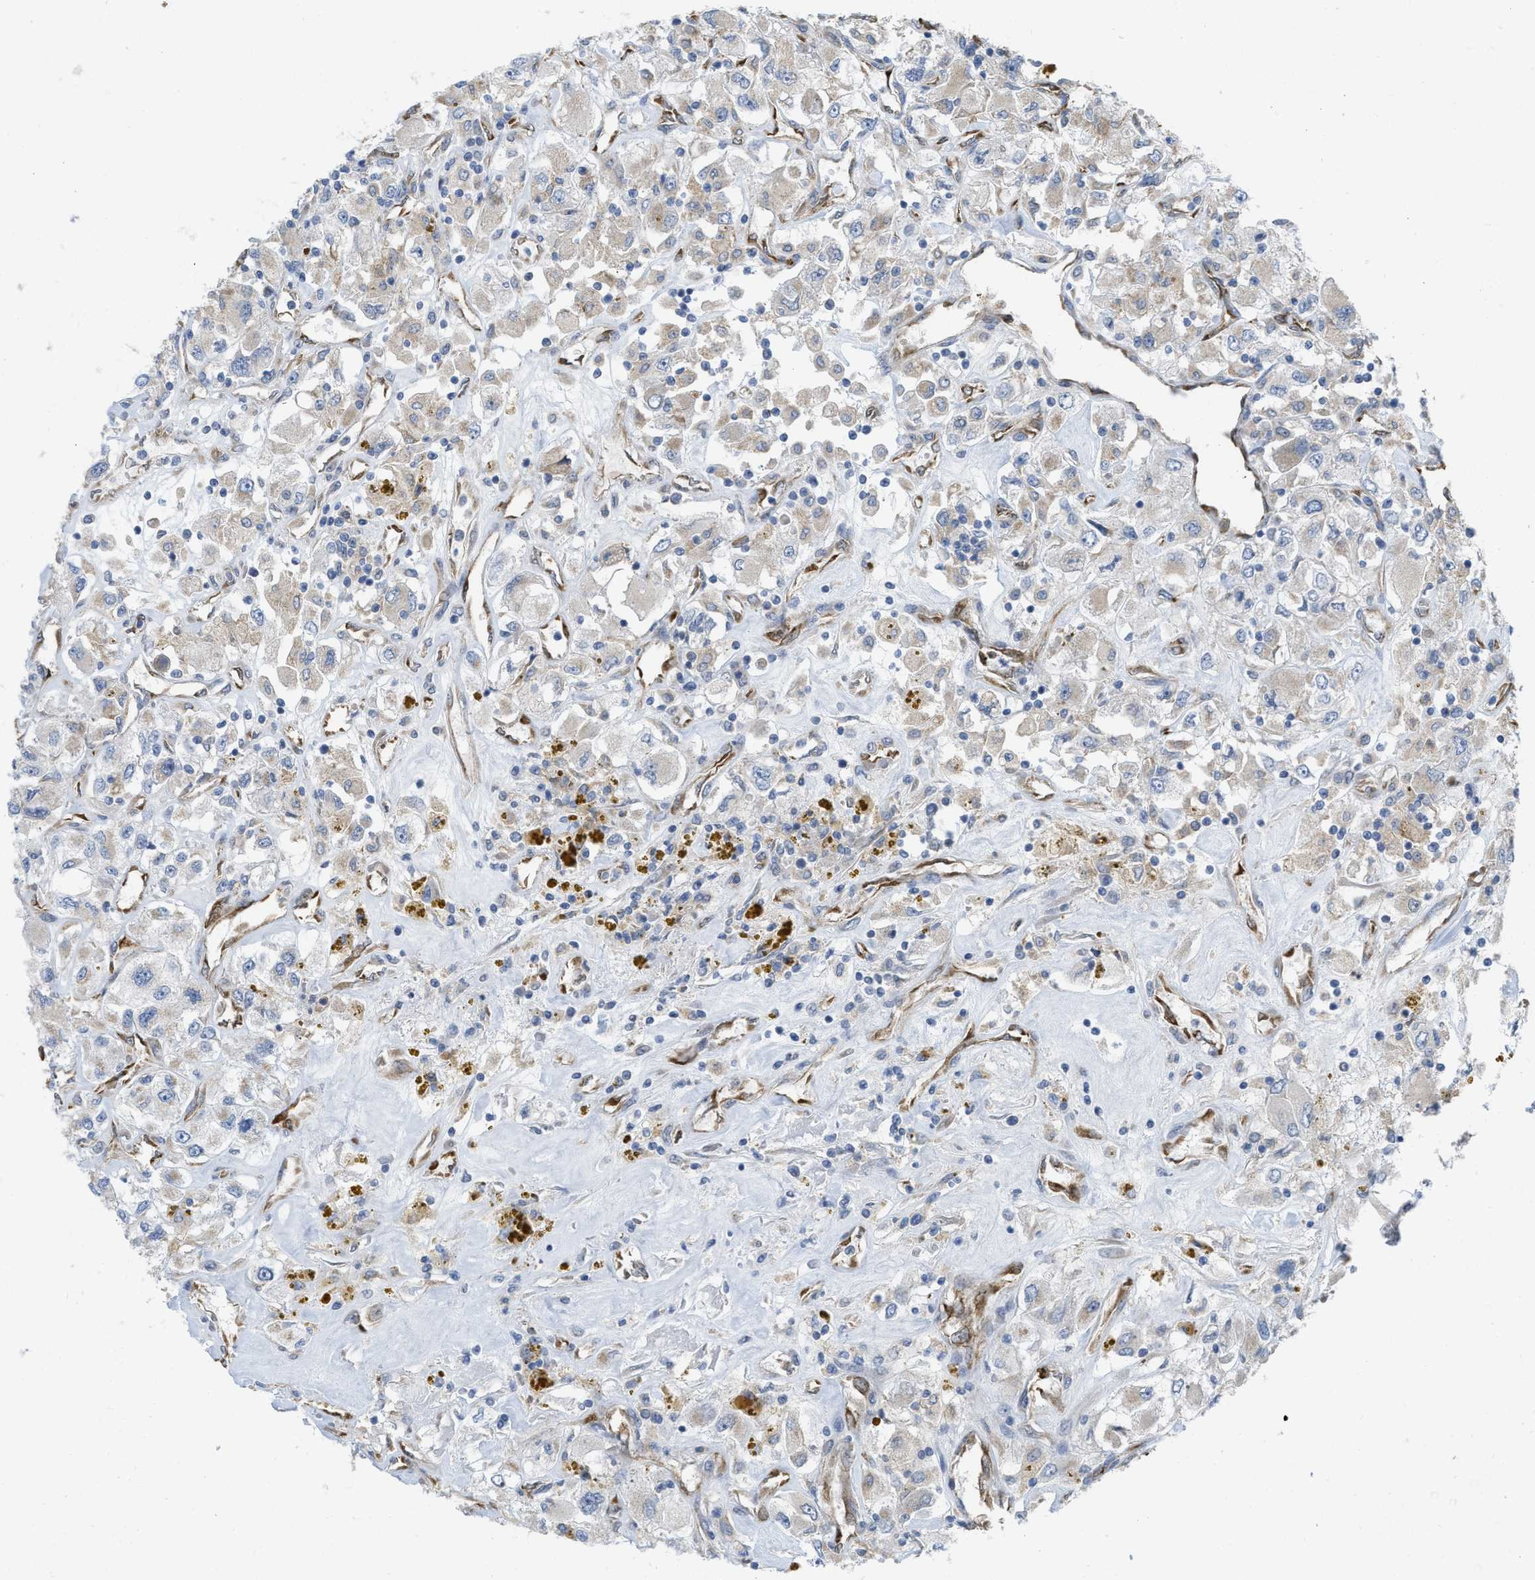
{"staining": {"intensity": "weak", "quantity": "<25%", "location": "cytoplasmic/membranous"}, "tissue": "renal cancer", "cell_type": "Tumor cells", "image_type": "cancer", "snomed": [{"axis": "morphology", "description": "Adenocarcinoma, NOS"}, {"axis": "topography", "description": "Kidney"}], "caption": "This is an IHC image of adenocarcinoma (renal). There is no expression in tumor cells.", "gene": "EOGT", "patient": {"sex": "female", "age": 52}}